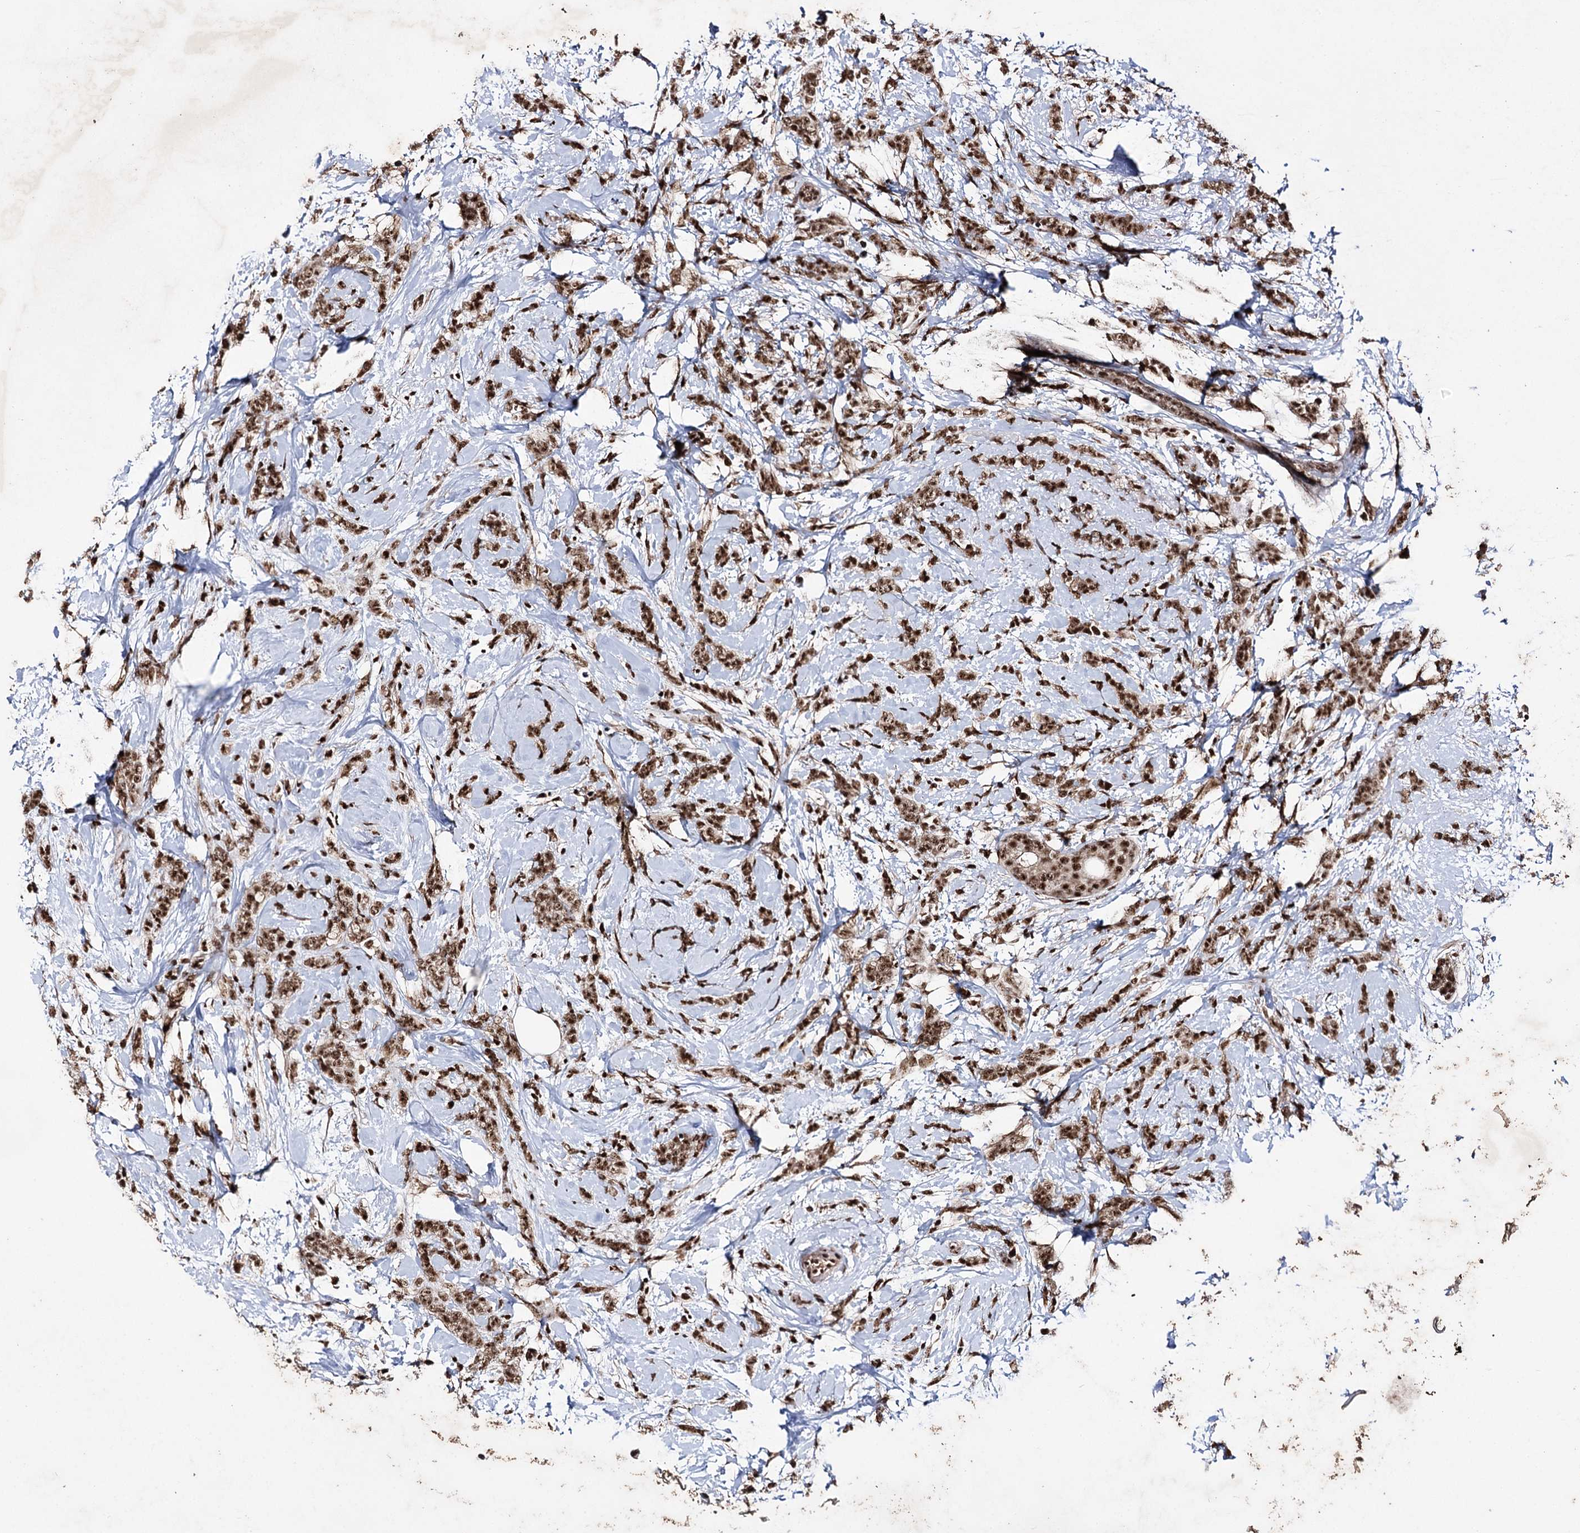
{"staining": {"intensity": "strong", "quantity": ">75%", "location": "nuclear"}, "tissue": "breast cancer", "cell_type": "Tumor cells", "image_type": "cancer", "snomed": [{"axis": "morphology", "description": "Lobular carcinoma"}, {"axis": "topography", "description": "Breast"}], "caption": "This histopathology image demonstrates IHC staining of breast lobular carcinoma, with high strong nuclear positivity in about >75% of tumor cells.", "gene": "PRPF40A", "patient": {"sex": "female", "age": 58}}